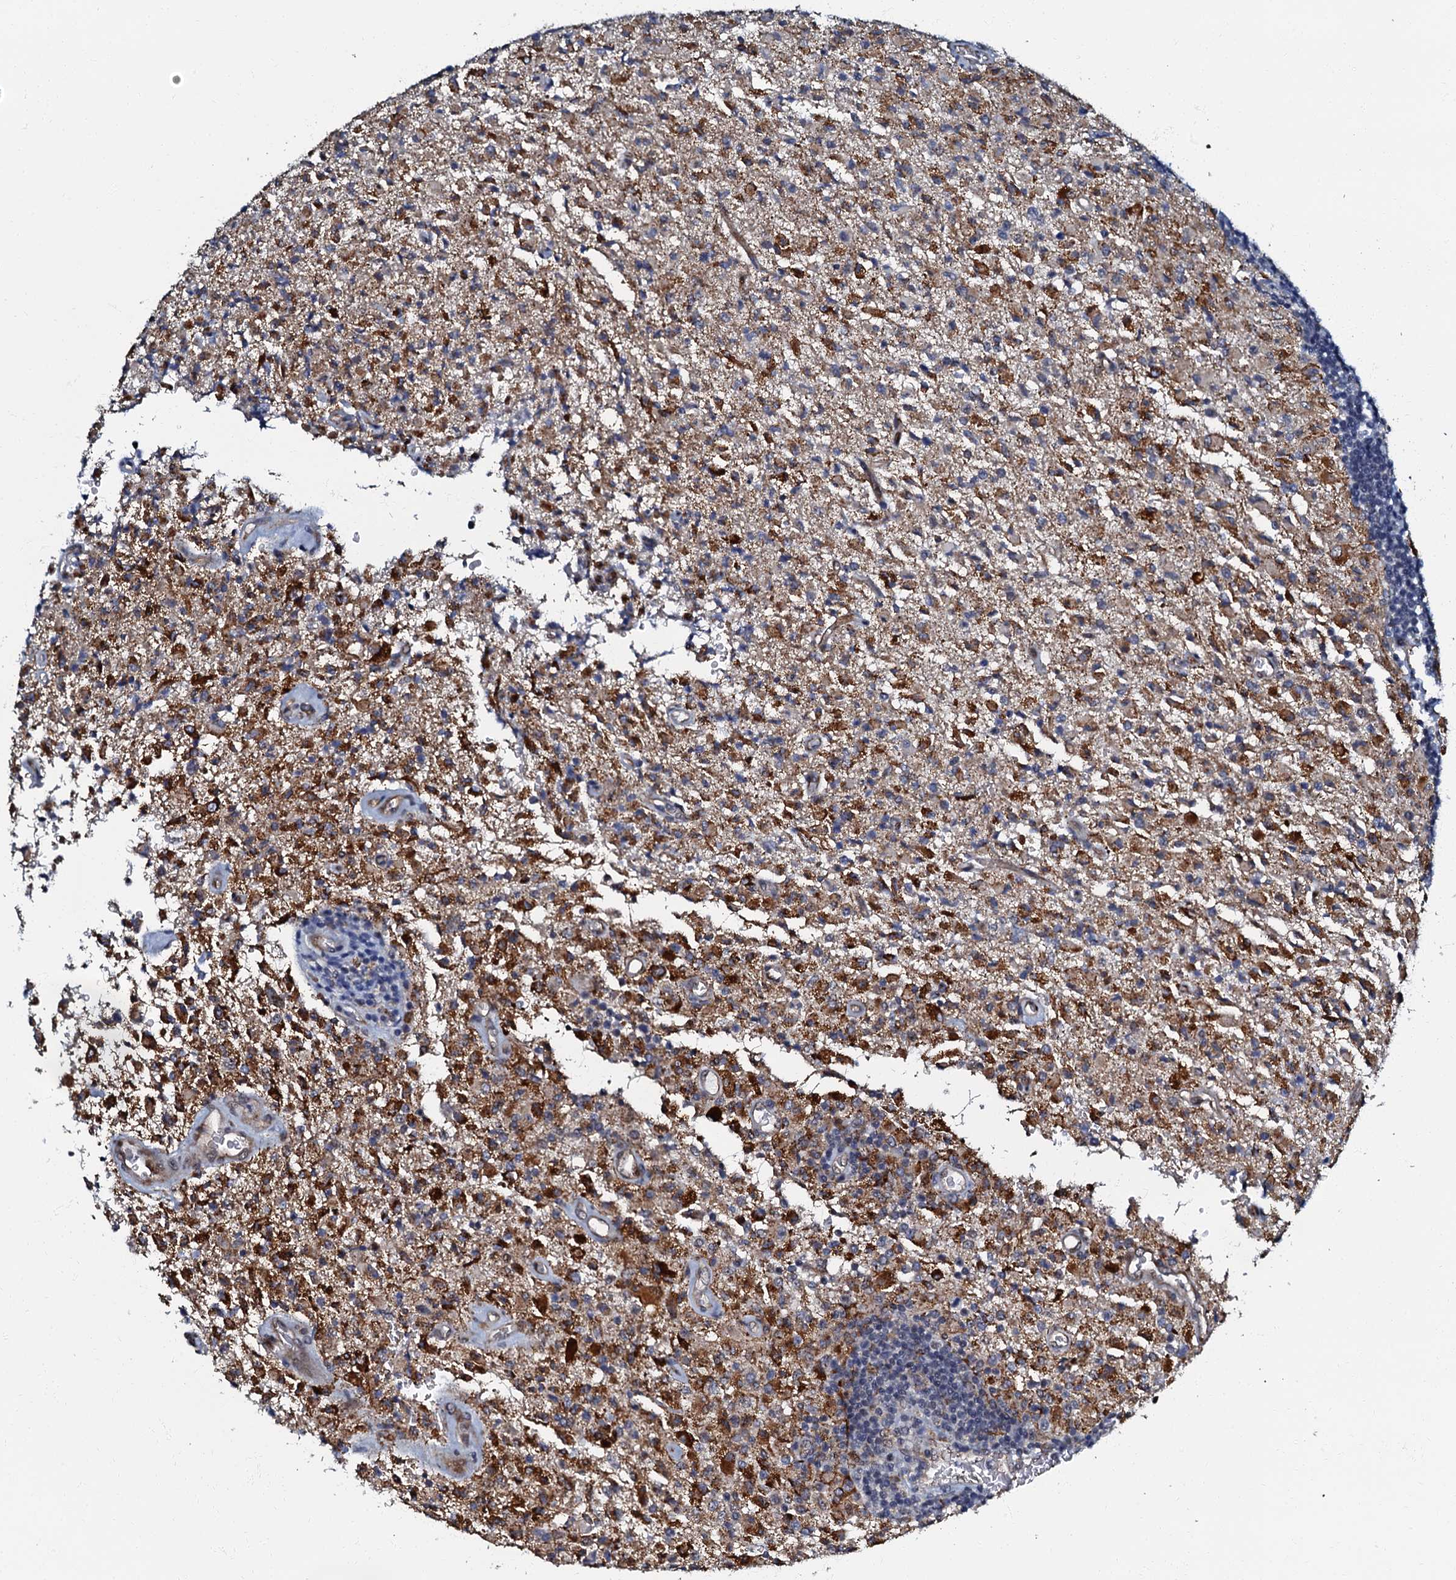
{"staining": {"intensity": "moderate", "quantity": "25%-75%", "location": "cytoplasmic/membranous"}, "tissue": "glioma", "cell_type": "Tumor cells", "image_type": "cancer", "snomed": [{"axis": "morphology", "description": "Glioma, malignant, High grade"}, {"axis": "topography", "description": "Brain"}], "caption": "A brown stain highlights moderate cytoplasmic/membranous staining of a protein in malignant glioma (high-grade) tumor cells.", "gene": "OLAH", "patient": {"sex": "female", "age": 57}}